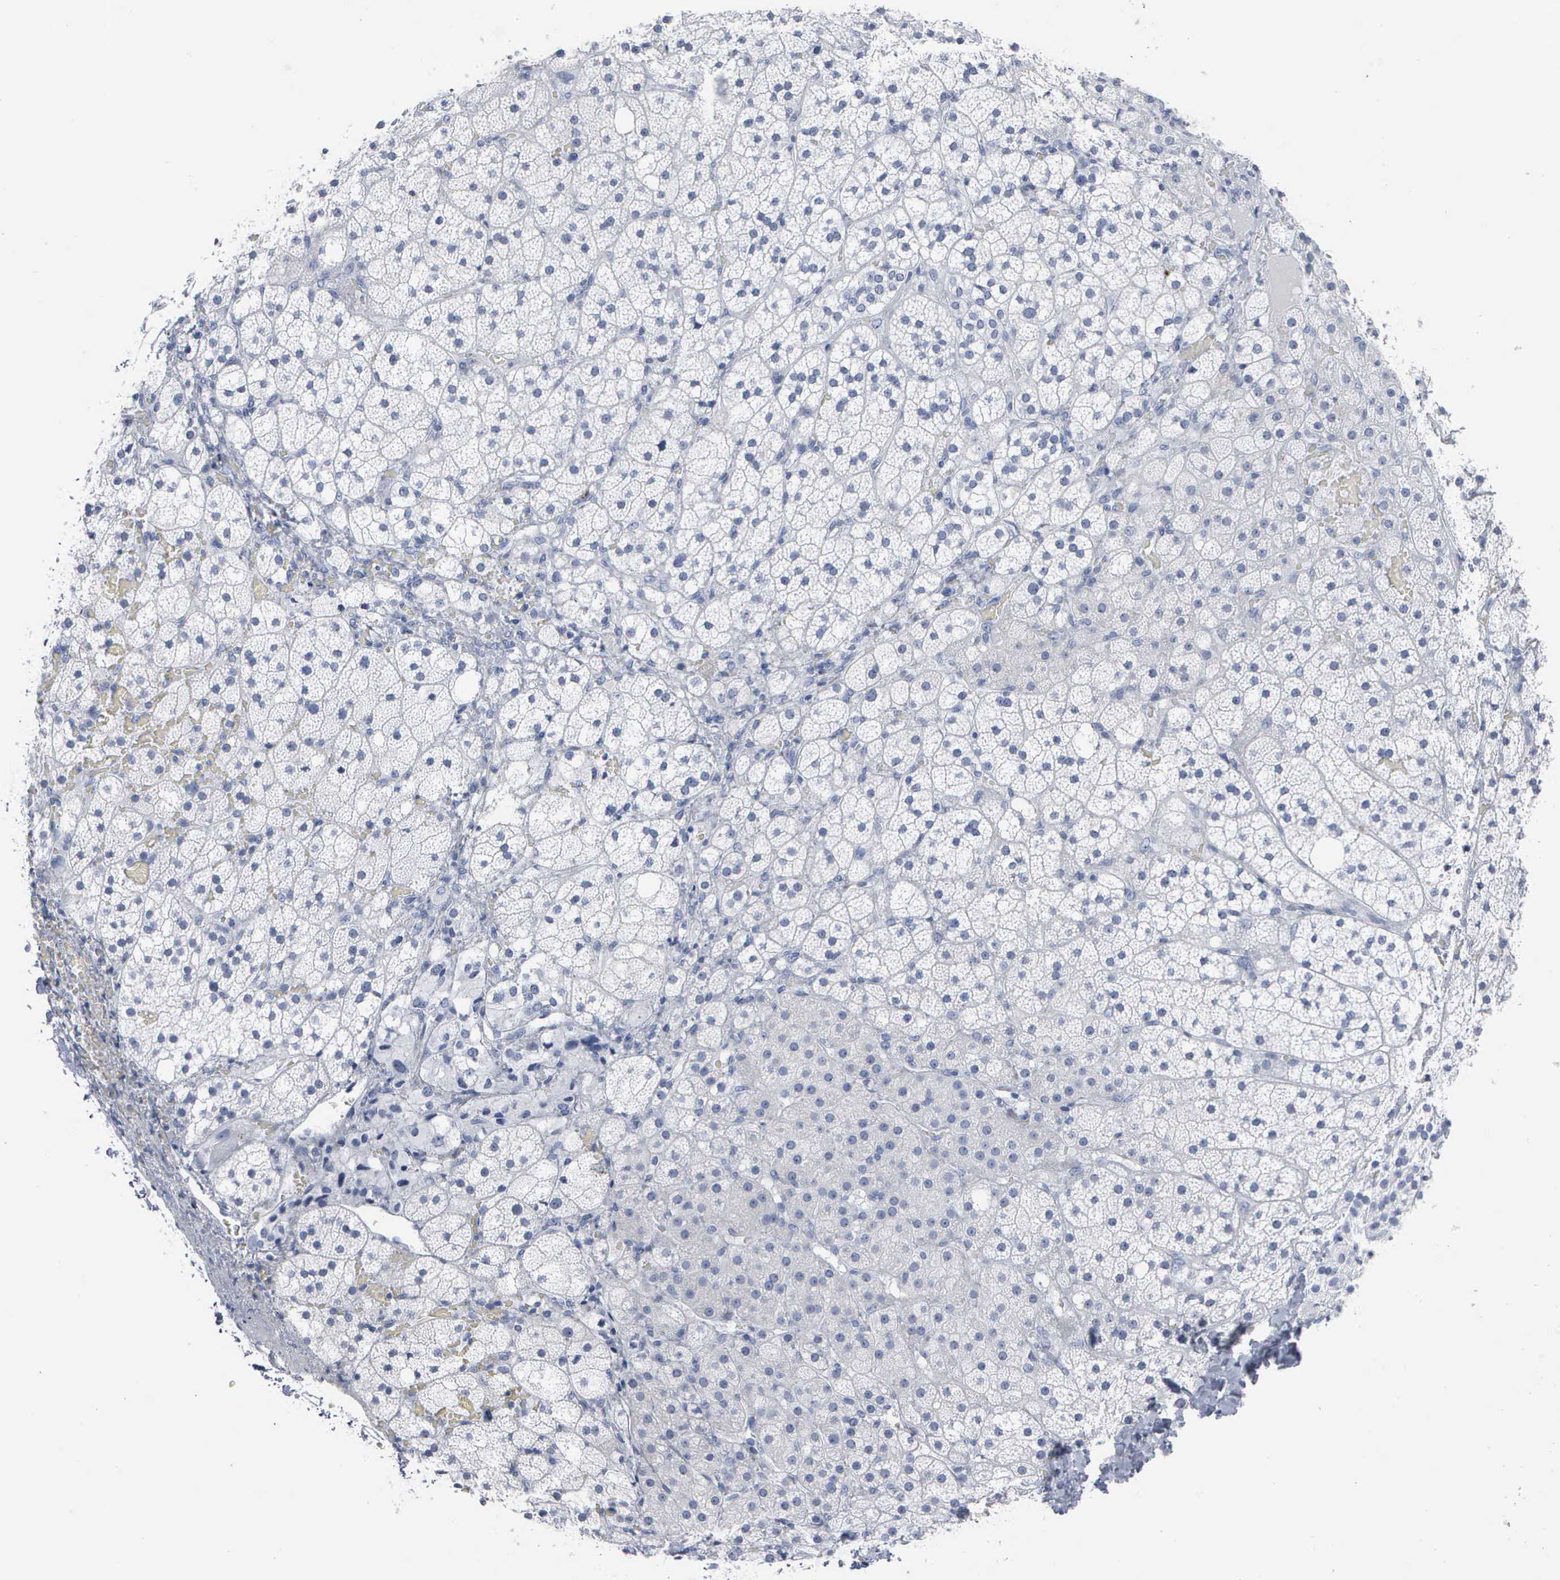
{"staining": {"intensity": "negative", "quantity": "none", "location": "none"}, "tissue": "adrenal gland", "cell_type": "Glandular cells", "image_type": "normal", "snomed": [{"axis": "morphology", "description": "Normal tissue, NOS"}, {"axis": "topography", "description": "Adrenal gland"}], "caption": "Glandular cells are negative for brown protein staining in benign adrenal gland. (Brightfield microscopy of DAB (3,3'-diaminobenzidine) immunohistochemistry (IHC) at high magnification).", "gene": "CCNB1", "patient": {"sex": "male", "age": 53}}